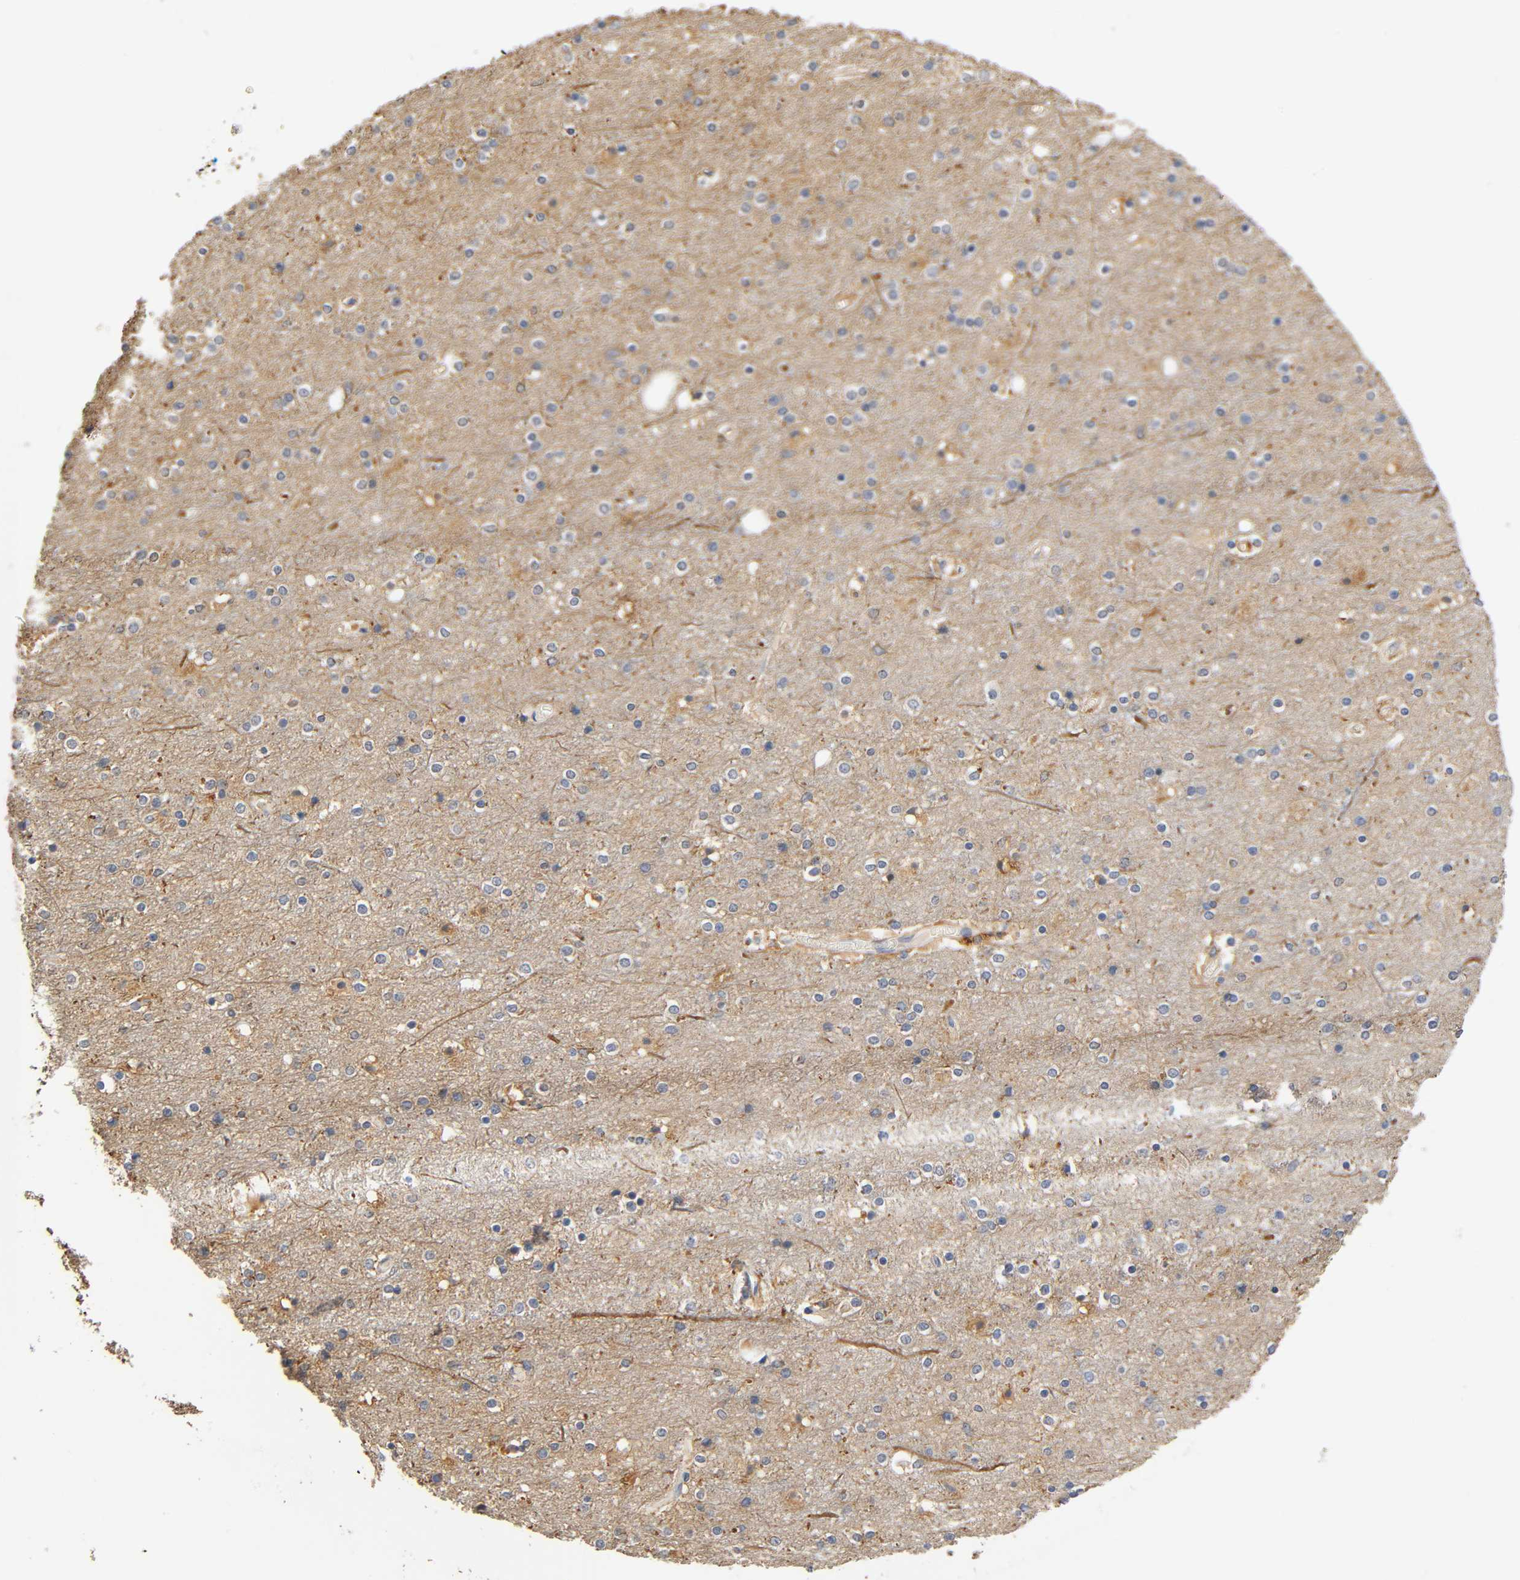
{"staining": {"intensity": "weak", "quantity": "25%-75%", "location": "cytoplasmic/membranous"}, "tissue": "cerebral cortex", "cell_type": "Endothelial cells", "image_type": "normal", "snomed": [{"axis": "morphology", "description": "Normal tissue, NOS"}, {"axis": "topography", "description": "Cerebral cortex"}], "caption": "Immunohistochemical staining of benign human cerebral cortex shows 25%-75% levels of weak cytoplasmic/membranous protein positivity in about 25%-75% of endothelial cells. (DAB IHC with brightfield microscopy, high magnification).", "gene": "UCKL1", "patient": {"sex": "female", "age": 54}}